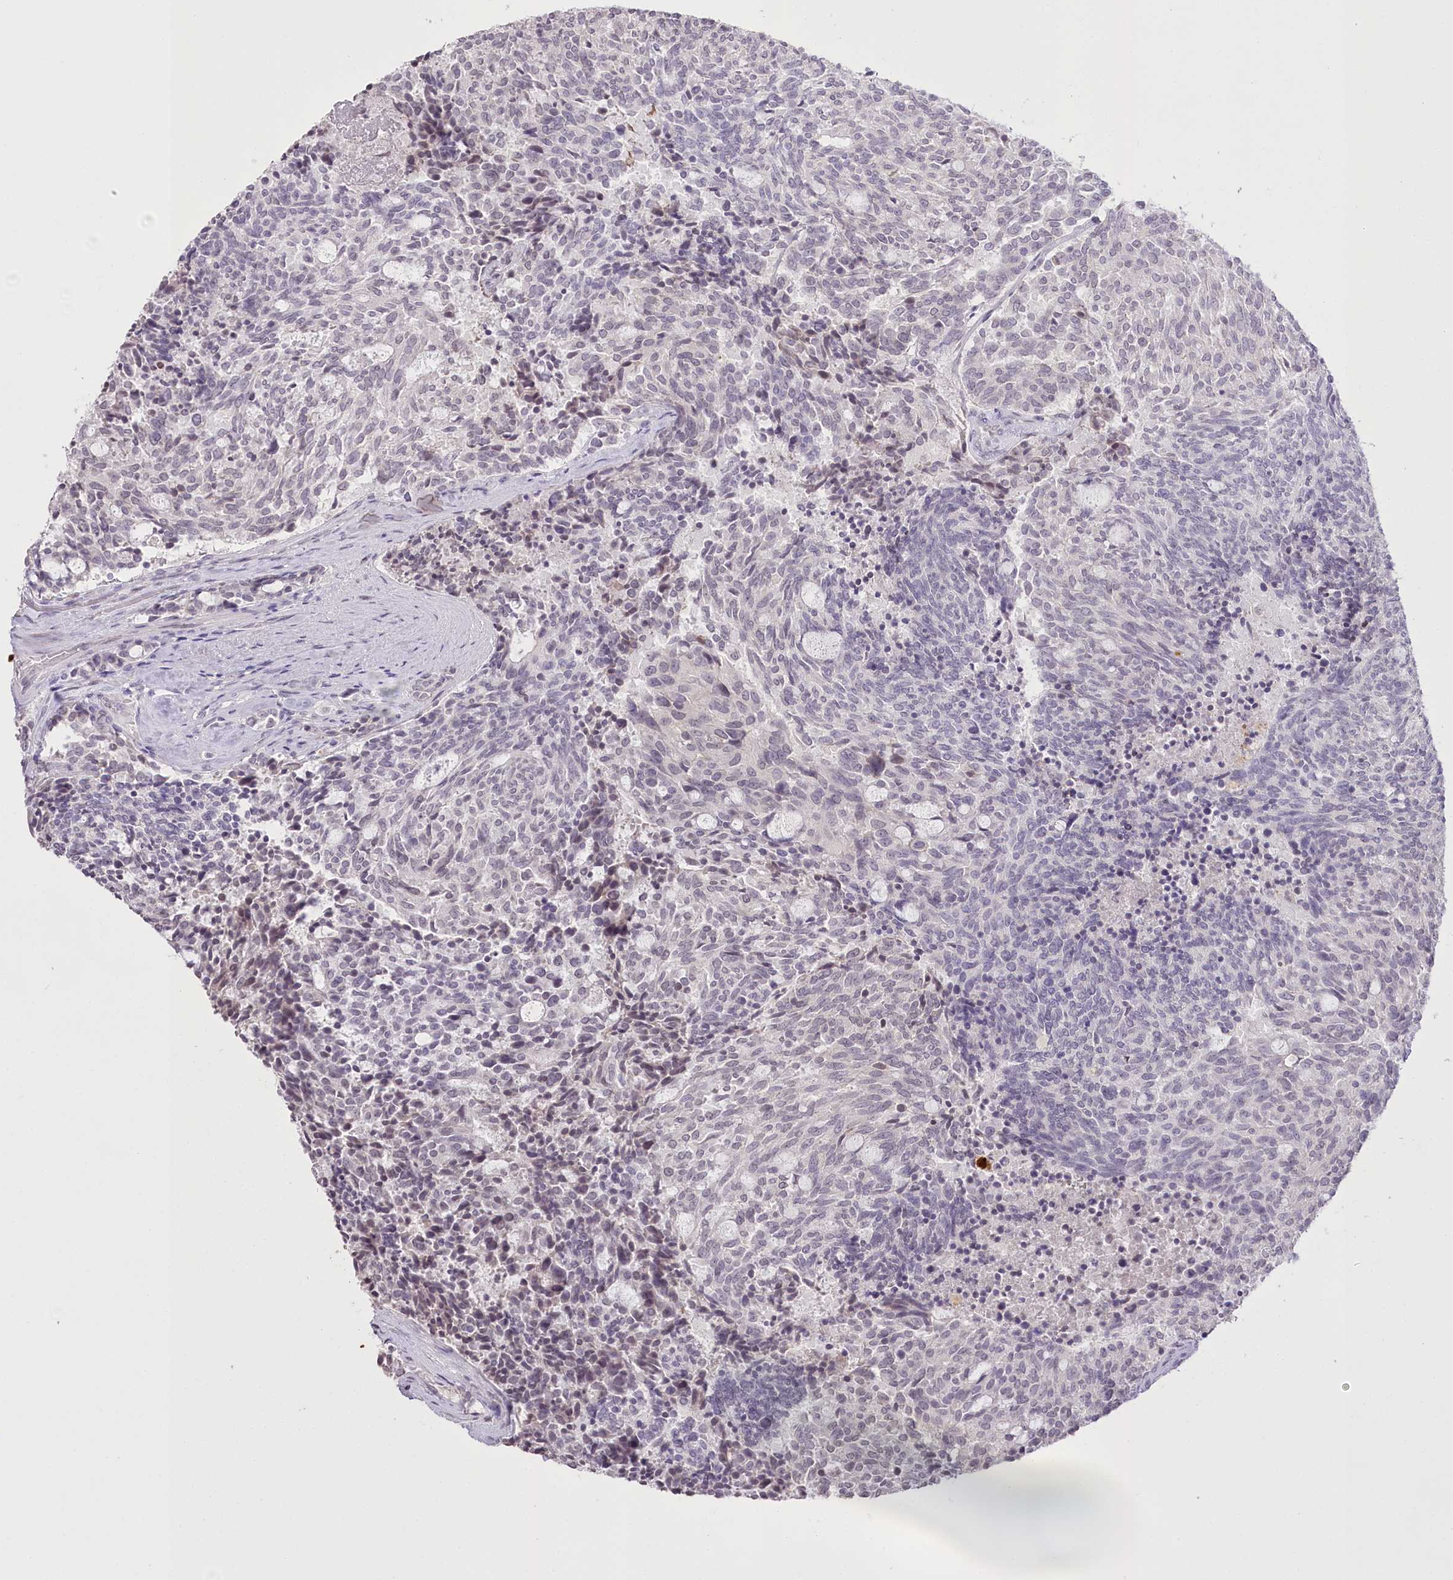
{"staining": {"intensity": "negative", "quantity": "none", "location": "none"}, "tissue": "carcinoid", "cell_type": "Tumor cells", "image_type": "cancer", "snomed": [{"axis": "morphology", "description": "Carcinoid, malignant, NOS"}, {"axis": "topography", "description": "Pancreas"}], "caption": "IHC photomicrograph of neoplastic tissue: human malignant carcinoid stained with DAB (3,3'-diaminobenzidine) exhibits no significant protein staining in tumor cells. The staining was performed using DAB (3,3'-diaminobenzidine) to visualize the protein expression in brown, while the nuclei were stained in blue with hematoxylin (Magnification: 20x).", "gene": "SLC39A10", "patient": {"sex": "female", "age": 54}}